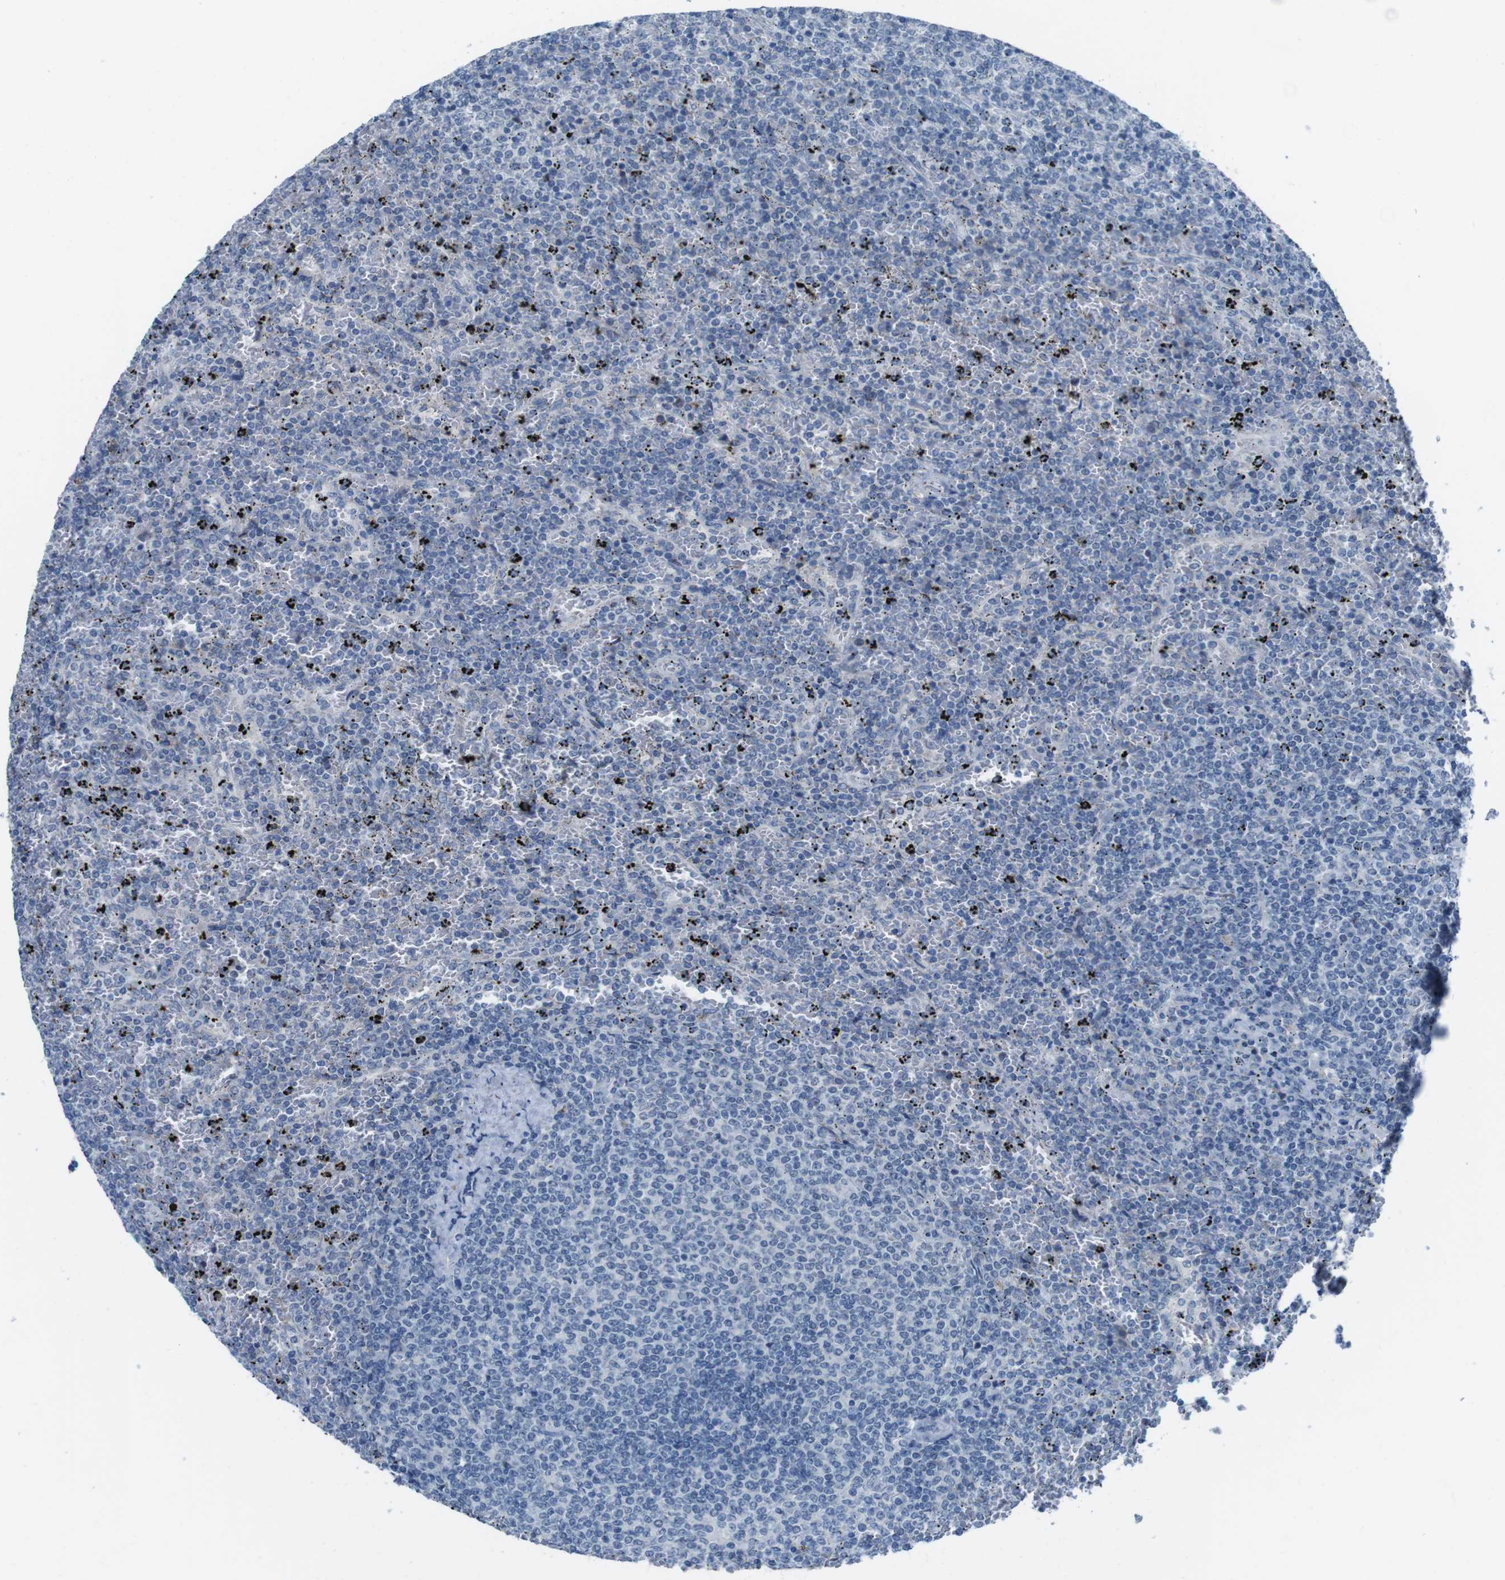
{"staining": {"intensity": "negative", "quantity": "none", "location": "none"}, "tissue": "lymphoma", "cell_type": "Tumor cells", "image_type": "cancer", "snomed": [{"axis": "morphology", "description": "Malignant lymphoma, non-Hodgkin's type, Low grade"}, {"axis": "topography", "description": "Spleen"}], "caption": "A histopathology image of human malignant lymphoma, non-Hodgkin's type (low-grade) is negative for staining in tumor cells.", "gene": "CDHR2", "patient": {"sex": "female", "age": 77}}